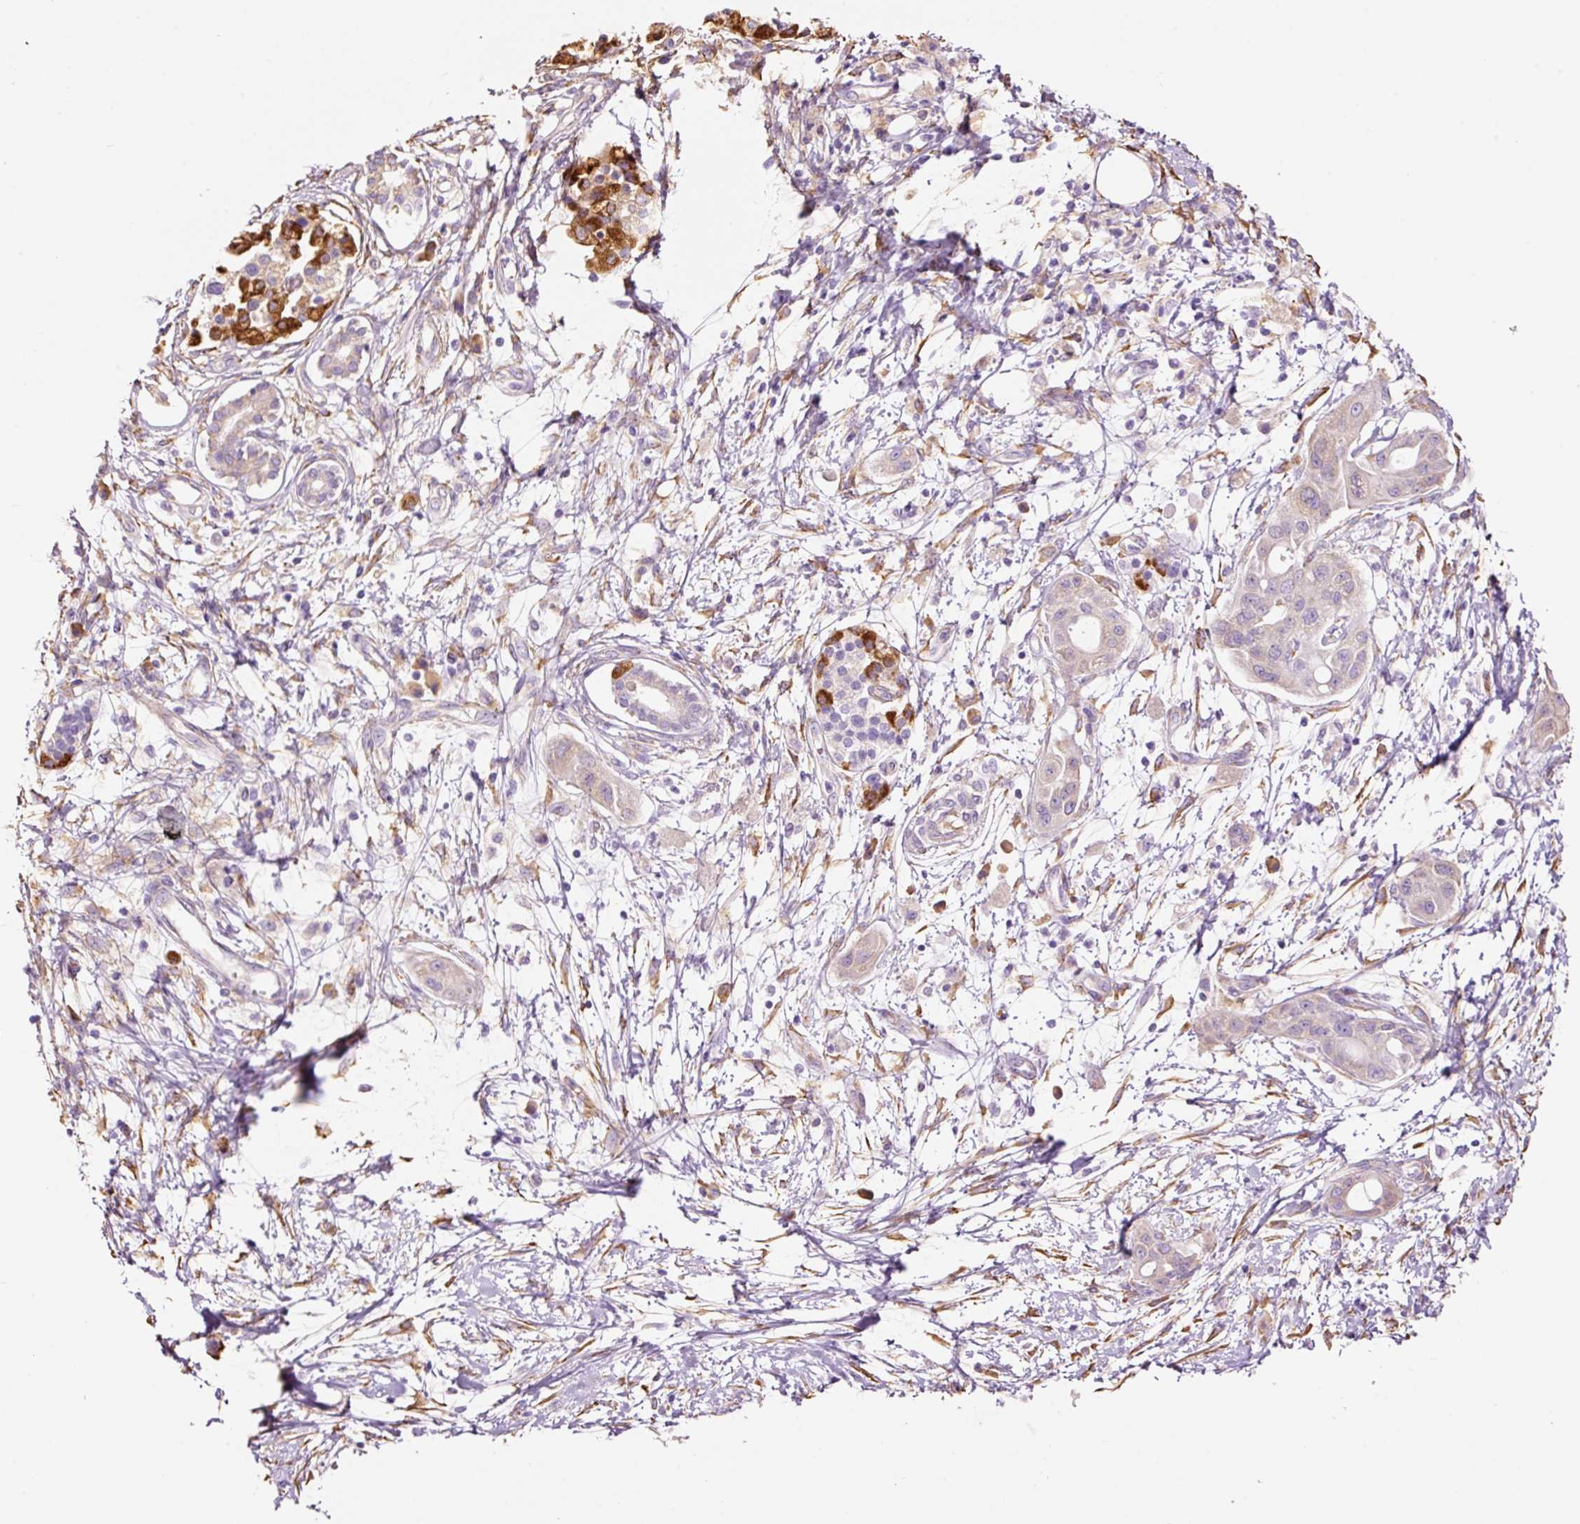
{"staining": {"intensity": "weak", "quantity": "<25%", "location": "cytoplasmic/membranous"}, "tissue": "pancreatic cancer", "cell_type": "Tumor cells", "image_type": "cancer", "snomed": [{"axis": "morphology", "description": "Adenocarcinoma, NOS"}, {"axis": "topography", "description": "Pancreas"}], "caption": "Immunohistochemistry (IHC) histopathology image of neoplastic tissue: pancreatic adenocarcinoma stained with DAB demonstrates no significant protein staining in tumor cells.", "gene": "GCG", "patient": {"sex": "male", "age": 68}}